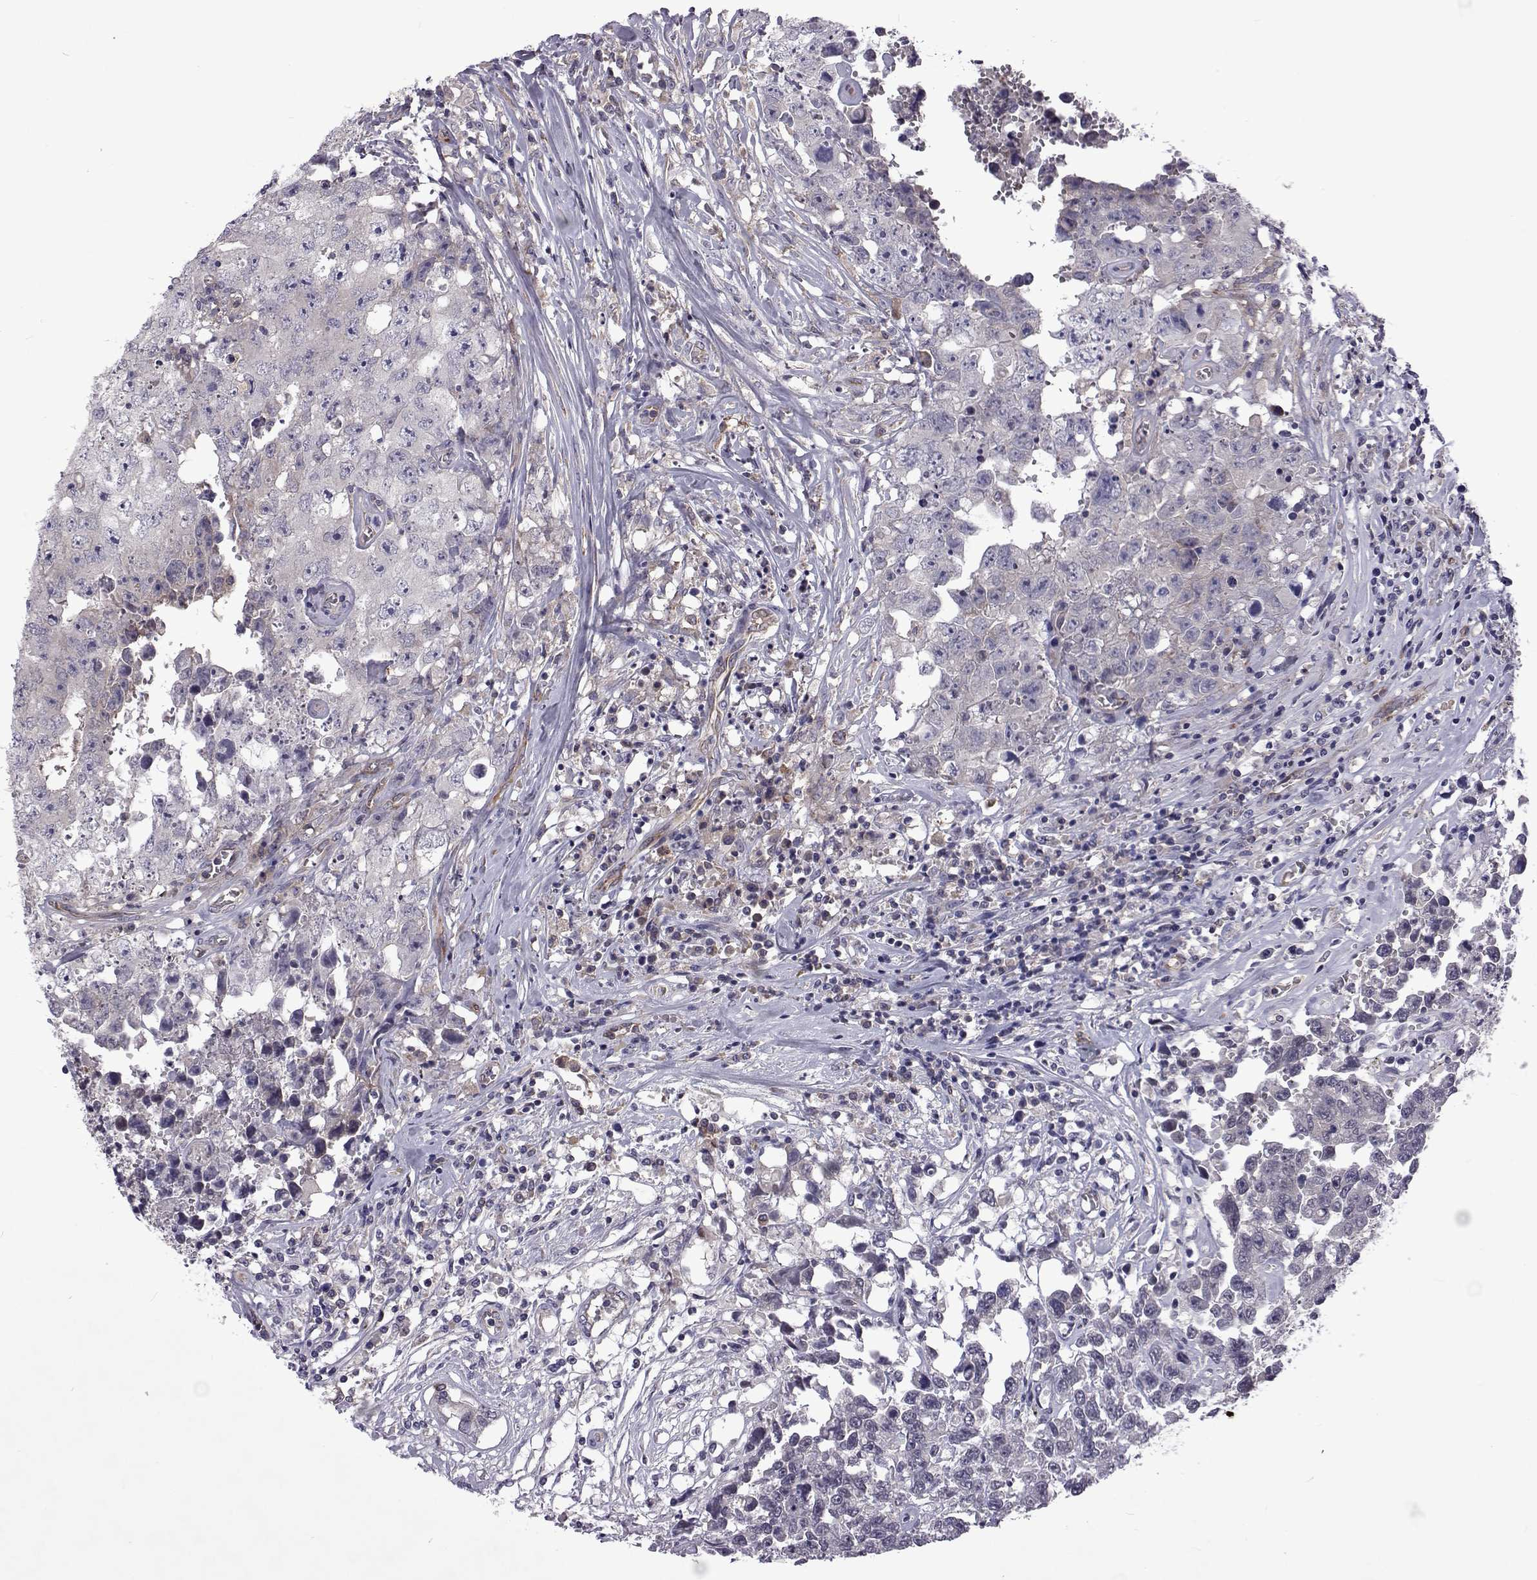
{"staining": {"intensity": "negative", "quantity": "none", "location": "none"}, "tissue": "testis cancer", "cell_type": "Tumor cells", "image_type": "cancer", "snomed": [{"axis": "morphology", "description": "Carcinoma, Embryonal, NOS"}, {"axis": "topography", "description": "Testis"}], "caption": "Immunohistochemistry (IHC) image of neoplastic tissue: human testis cancer (embryonal carcinoma) stained with DAB demonstrates no significant protein staining in tumor cells. (DAB (3,3'-diaminobenzidine) IHC, high magnification).", "gene": "TCF15", "patient": {"sex": "male", "age": 36}}